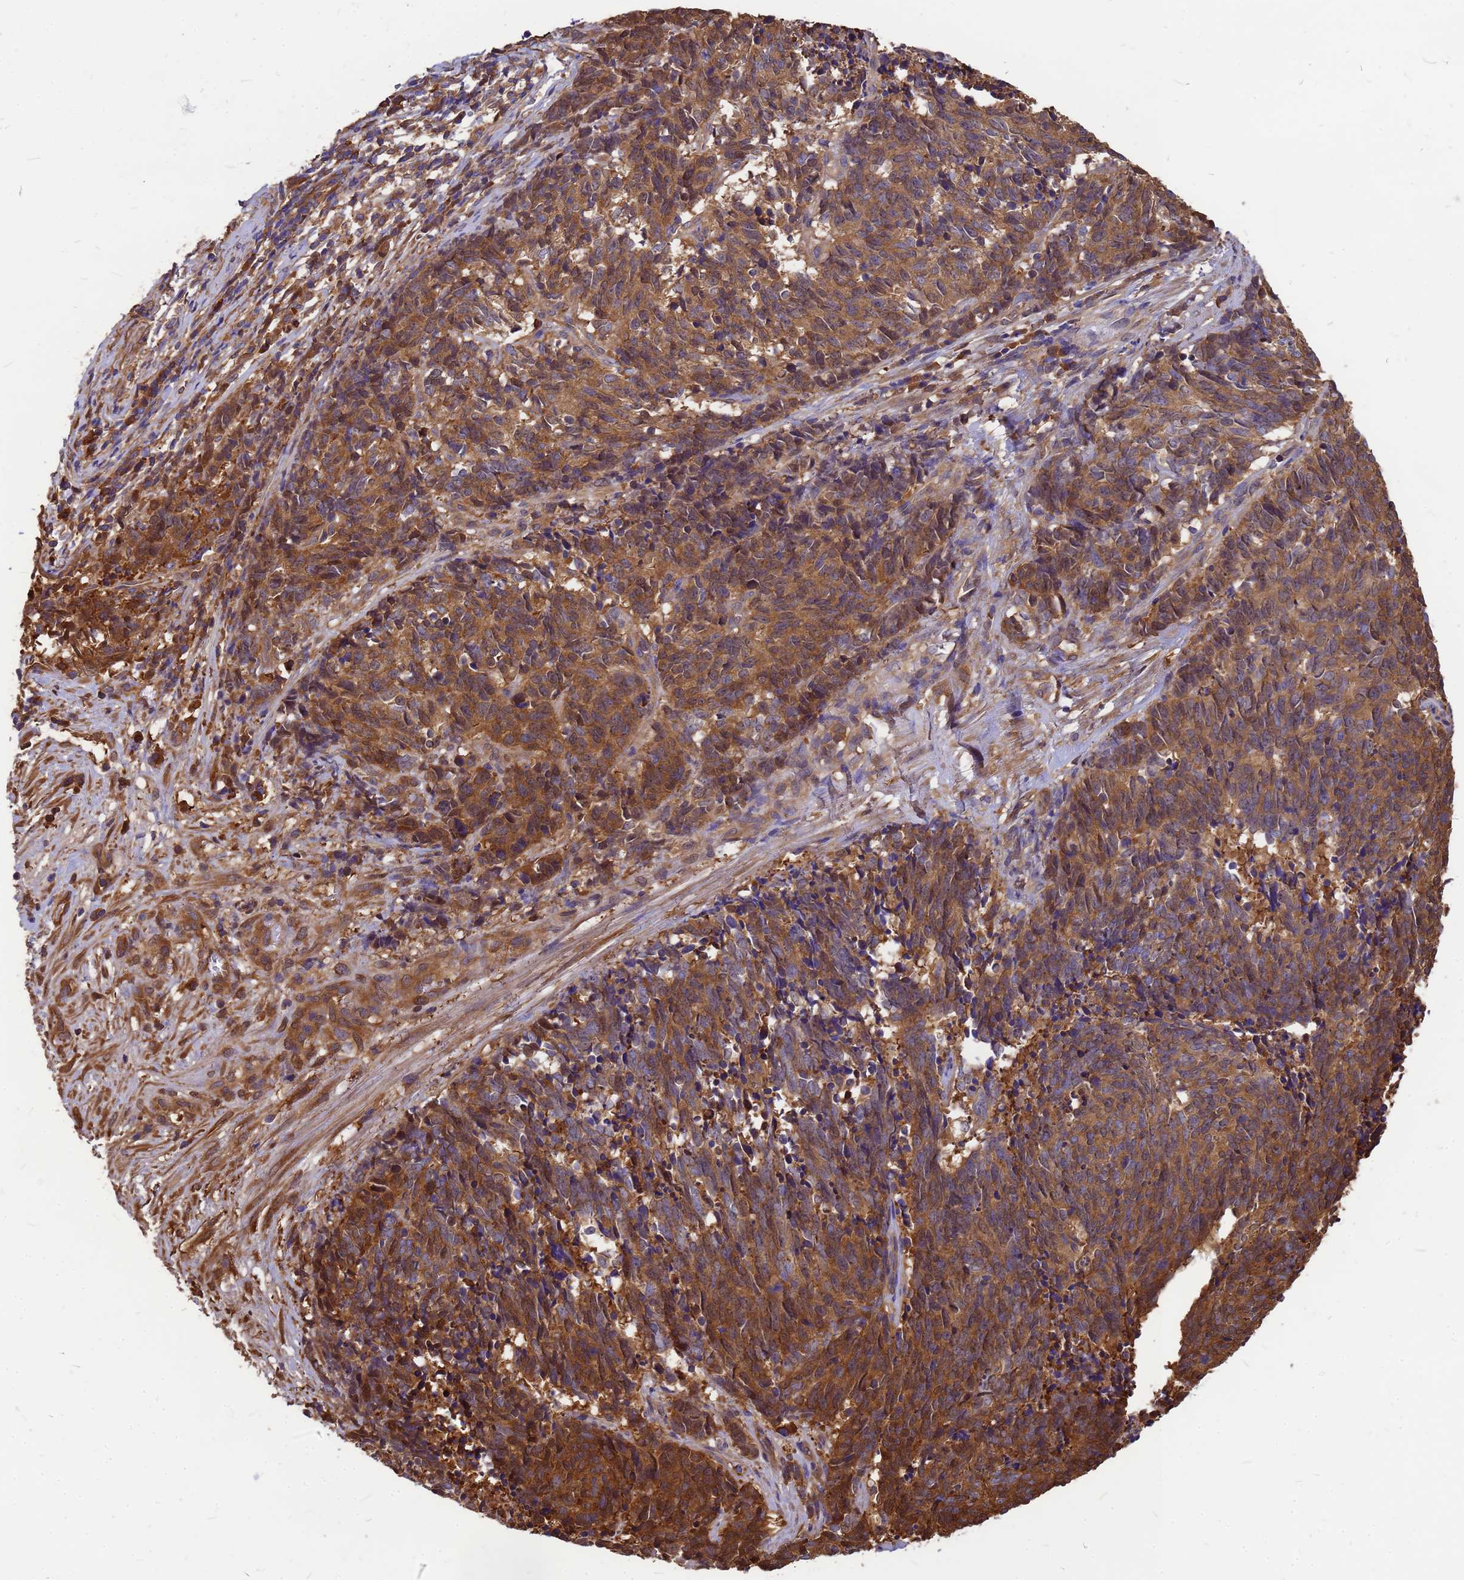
{"staining": {"intensity": "moderate", "quantity": ">75%", "location": "cytoplasmic/membranous"}, "tissue": "cervical cancer", "cell_type": "Tumor cells", "image_type": "cancer", "snomed": [{"axis": "morphology", "description": "Squamous cell carcinoma, NOS"}, {"axis": "topography", "description": "Cervix"}], "caption": "Tumor cells demonstrate moderate cytoplasmic/membranous positivity in about >75% of cells in squamous cell carcinoma (cervical).", "gene": "GID4", "patient": {"sex": "female", "age": 29}}